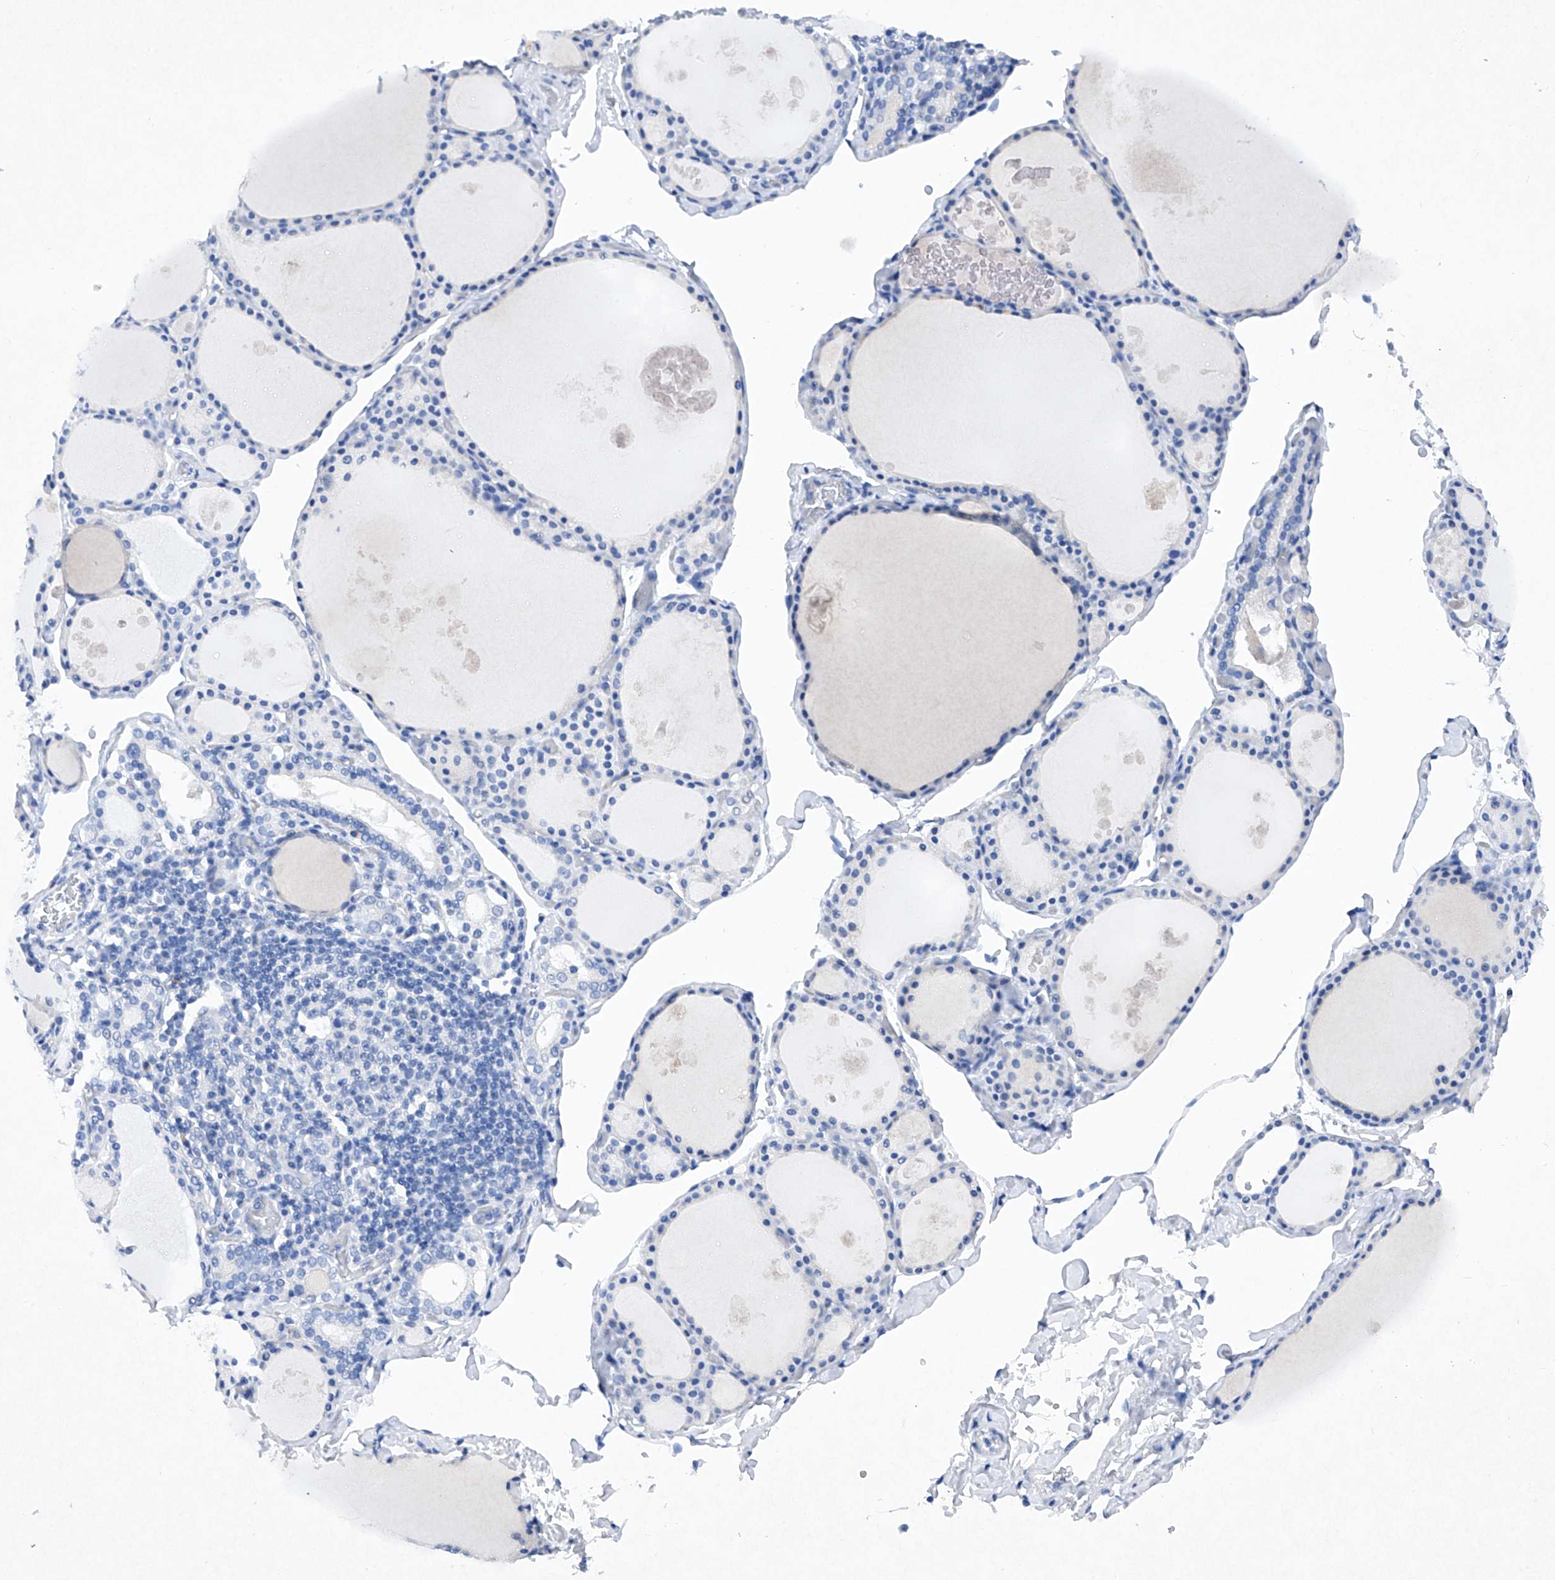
{"staining": {"intensity": "negative", "quantity": "none", "location": "none"}, "tissue": "thyroid gland", "cell_type": "Glandular cells", "image_type": "normal", "snomed": [{"axis": "morphology", "description": "Normal tissue, NOS"}, {"axis": "topography", "description": "Thyroid gland"}], "caption": "DAB immunohistochemical staining of benign human thyroid gland reveals no significant positivity in glandular cells. (DAB immunohistochemistry visualized using brightfield microscopy, high magnification).", "gene": "BARX2", "patient": {"sex": "male", "age": 56}}